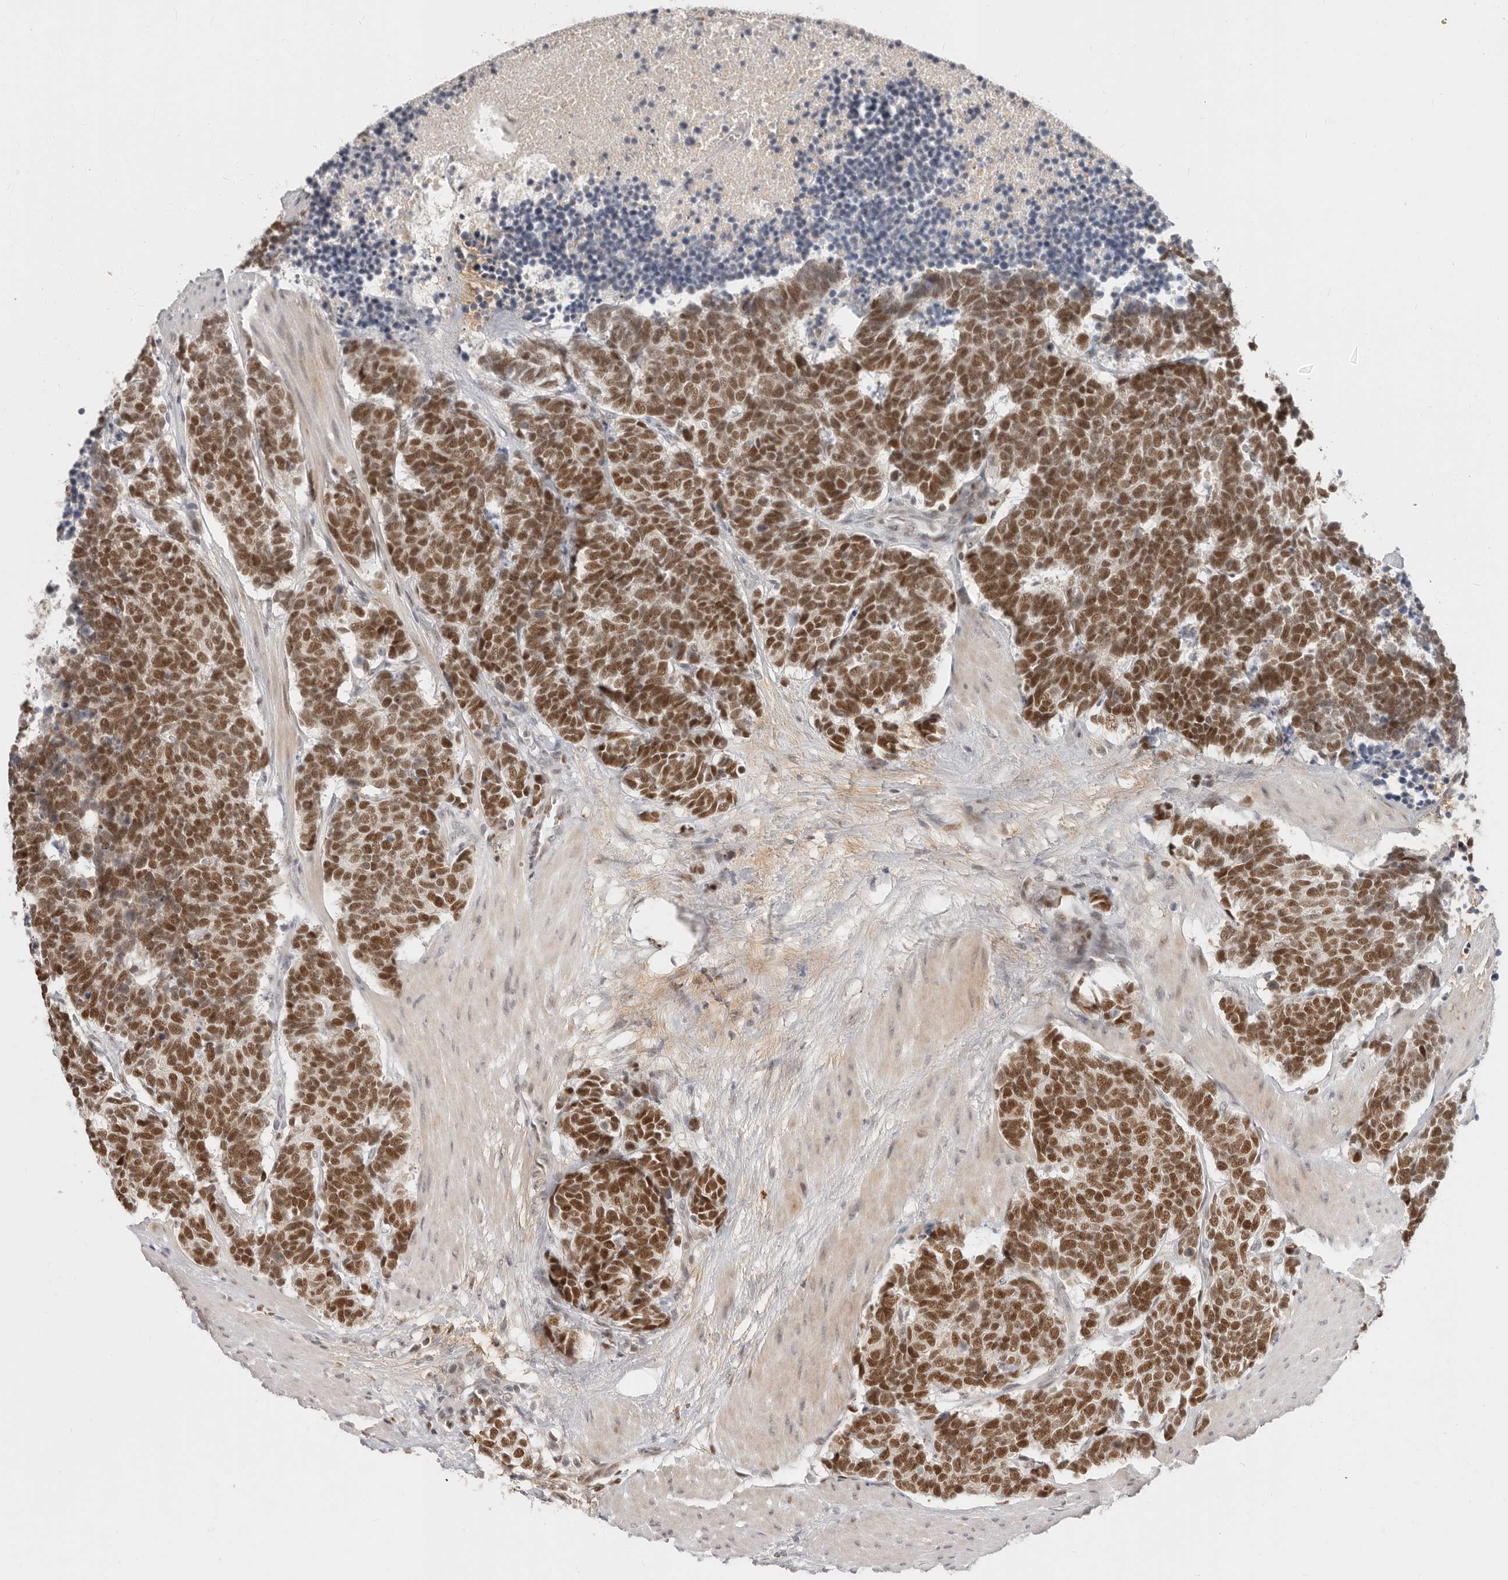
{"staining": {"intensity": "strong", "quantity": ">75%", "location": "nuclear"}, "tissue": "carcinoid", "cell_type": "Tumor cells", "image_type": "cancer", "snomed": [{"axis": "morphology", "description": "Carcinoma, NOS"}, {"axis": "morphology", "description": "Carcinoid, malignant, NOS"}, {"axis": "topography", "description": "Urinary bladder"}], "caption": "Protein staining exhibits strong nuclear positivity in approximately >75% of tumor cells in carcinoid.", "gene": "RFC2", "patient": {"sex": "male", "age": 57}}